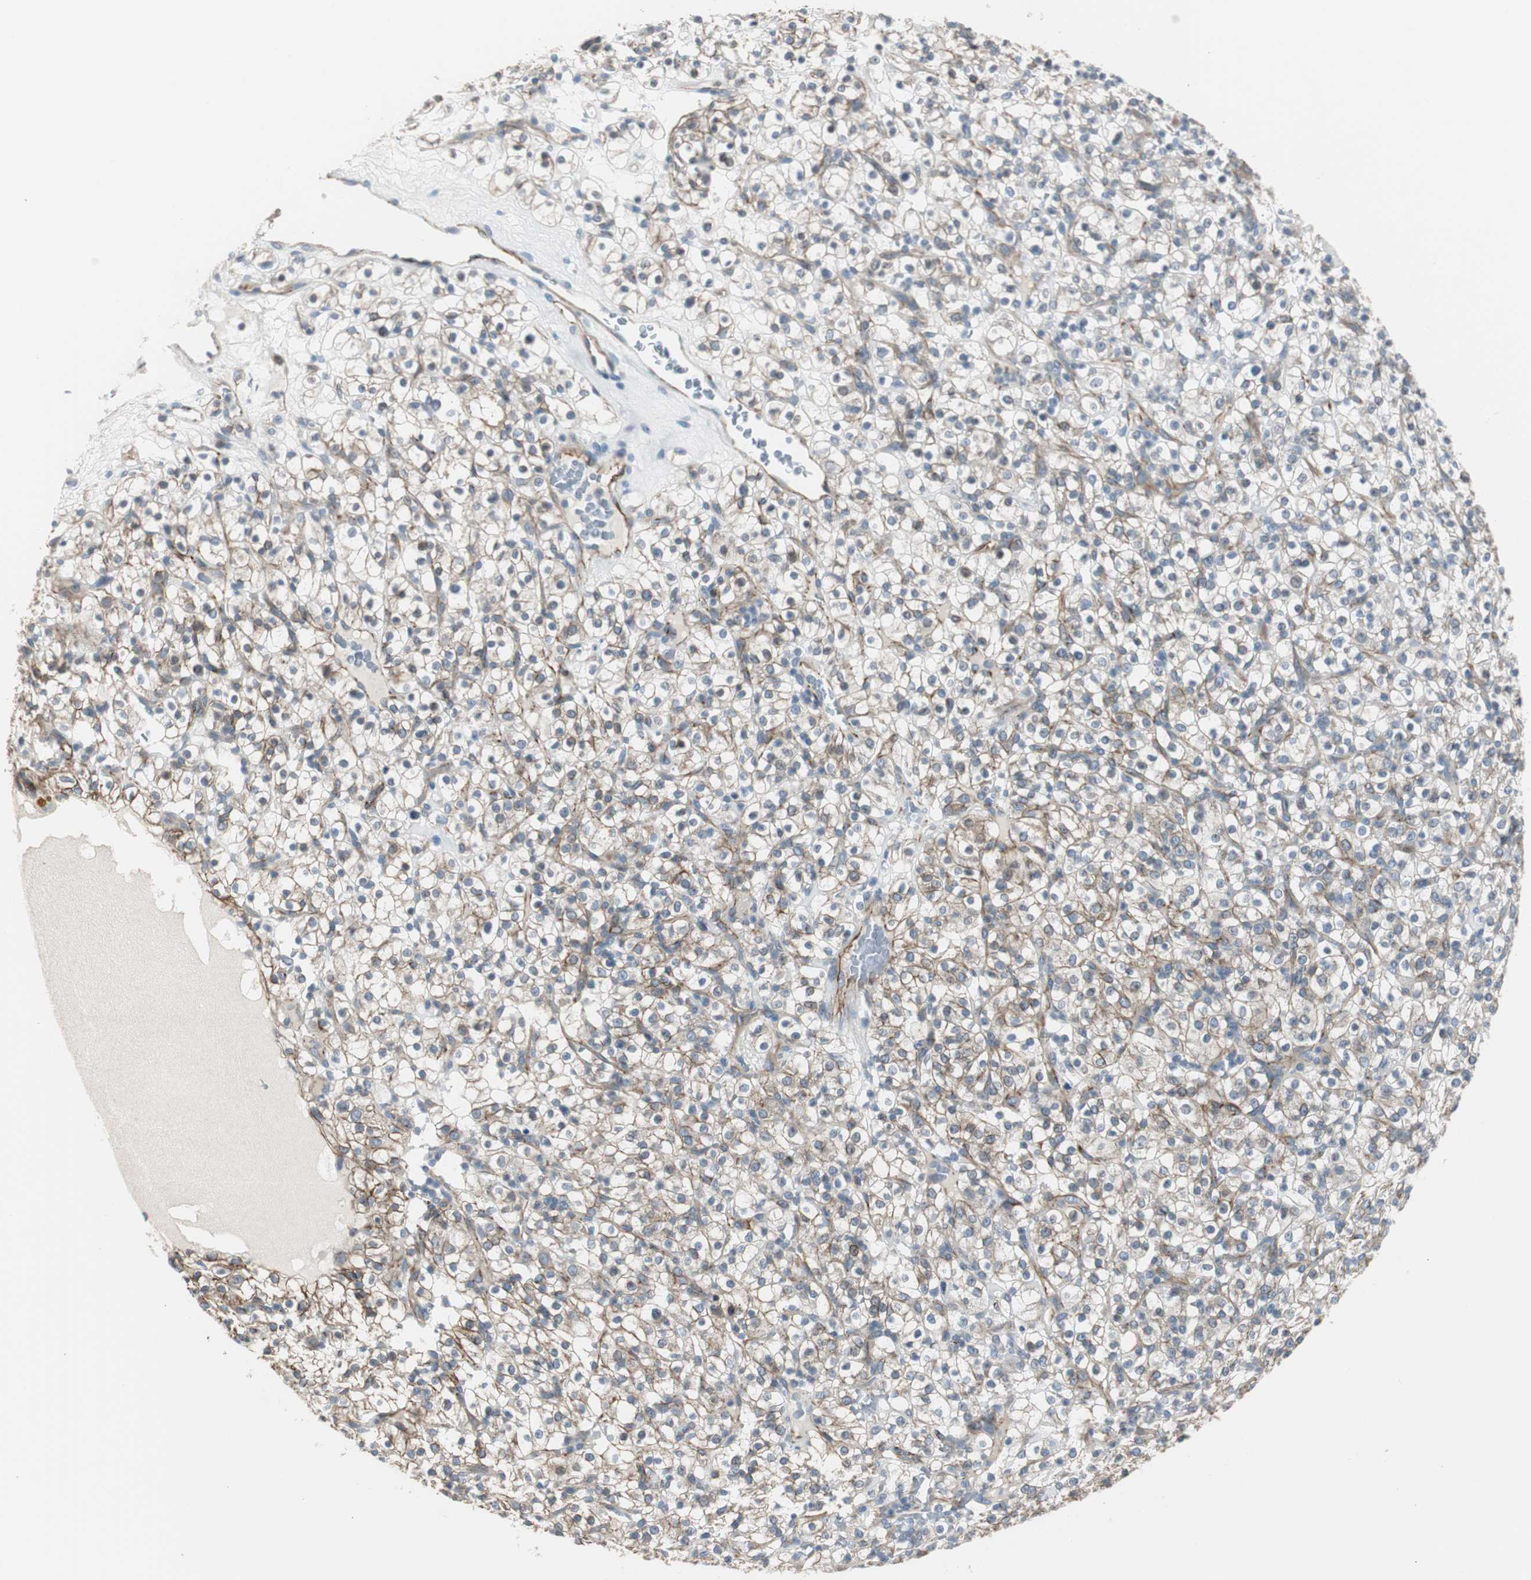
{"staining": {"intensity": "moderate", "quantity": ">75%", "location": "cytoplasmic/membranous"}, "tissue": "renal cancer", "cell_type": "Tumor cells", "image_type": "cancer", "snomed": [{"axis": "morphology", "description": "Normal tissue, NOS"}, {"axis": "morphology", "description": "Adenocarcinoma, NOS"}, {"axis": "topography", "description": "Kidney"}], "caption": "Immunohistochemistry (IHC) of human renal adenocarcinoma reveals medium levels of moderate cytoplasmic/membranous expression in about >75% of tumor cells.", "gene": "STXBP4", "patient": {"sex": "female", "age": 72}}